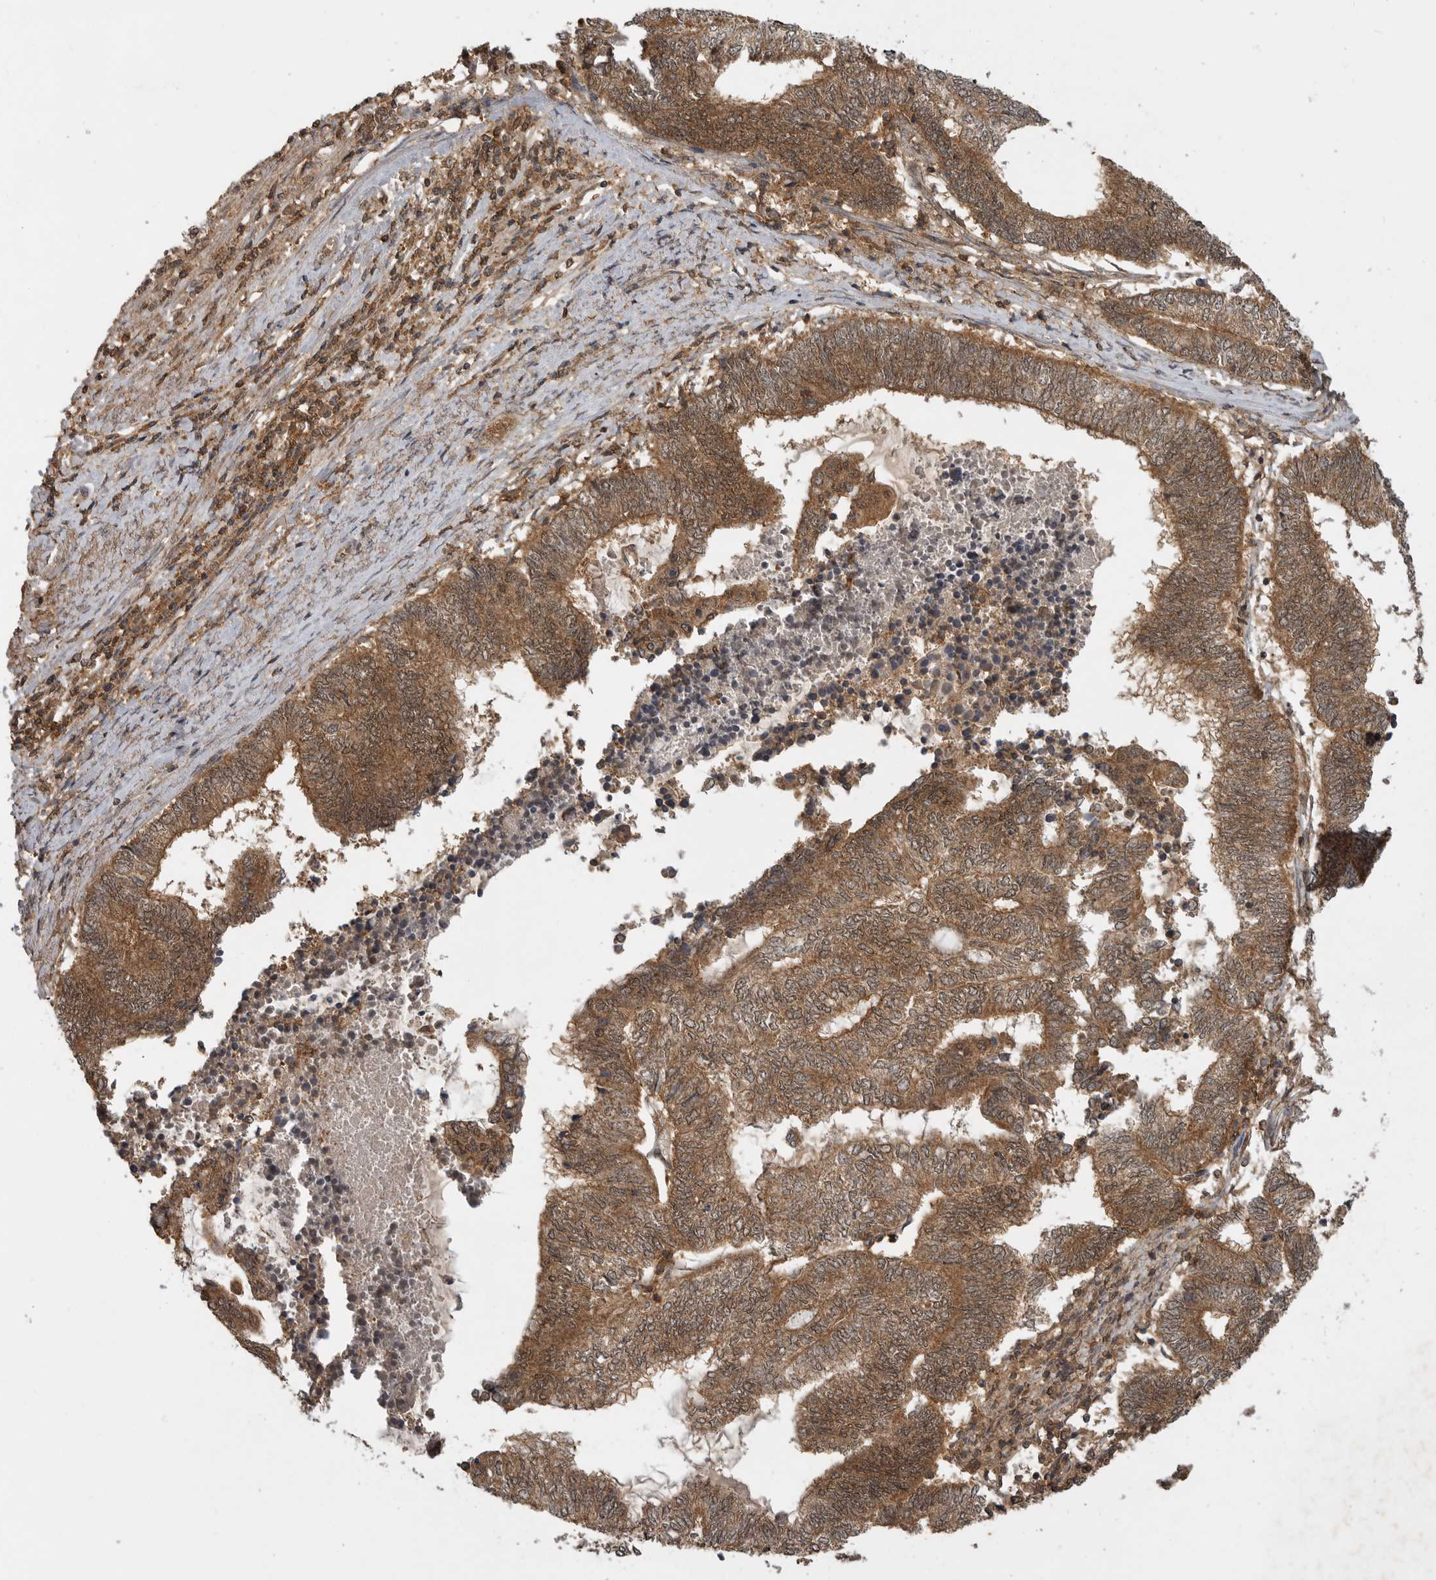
{"staining": {"intensity": "moderate", "quantity": ">75%", "location": "cytoplasmic/membranous,nuclear"}, "tissue": "endometrial cancer", "cell_type": "Tumor cells", "image_type": "cancer", "snomed": [{"axis": "morphology", "description": "Adenocarcinoma, NOS"}, {"axis": "topography", "description": "Uterus"}, {"axis": "topography", "description": "Endometrium"}], "caption": "Immunohistochemical staining of human endometrial adenocarcinoma exhibits moderate cytoplasmic/membranous and nuclear protein staining in about >75% of tumor cells.", "gene": "ICOSLG", "patient": {"sex": "female", "age": 70}}